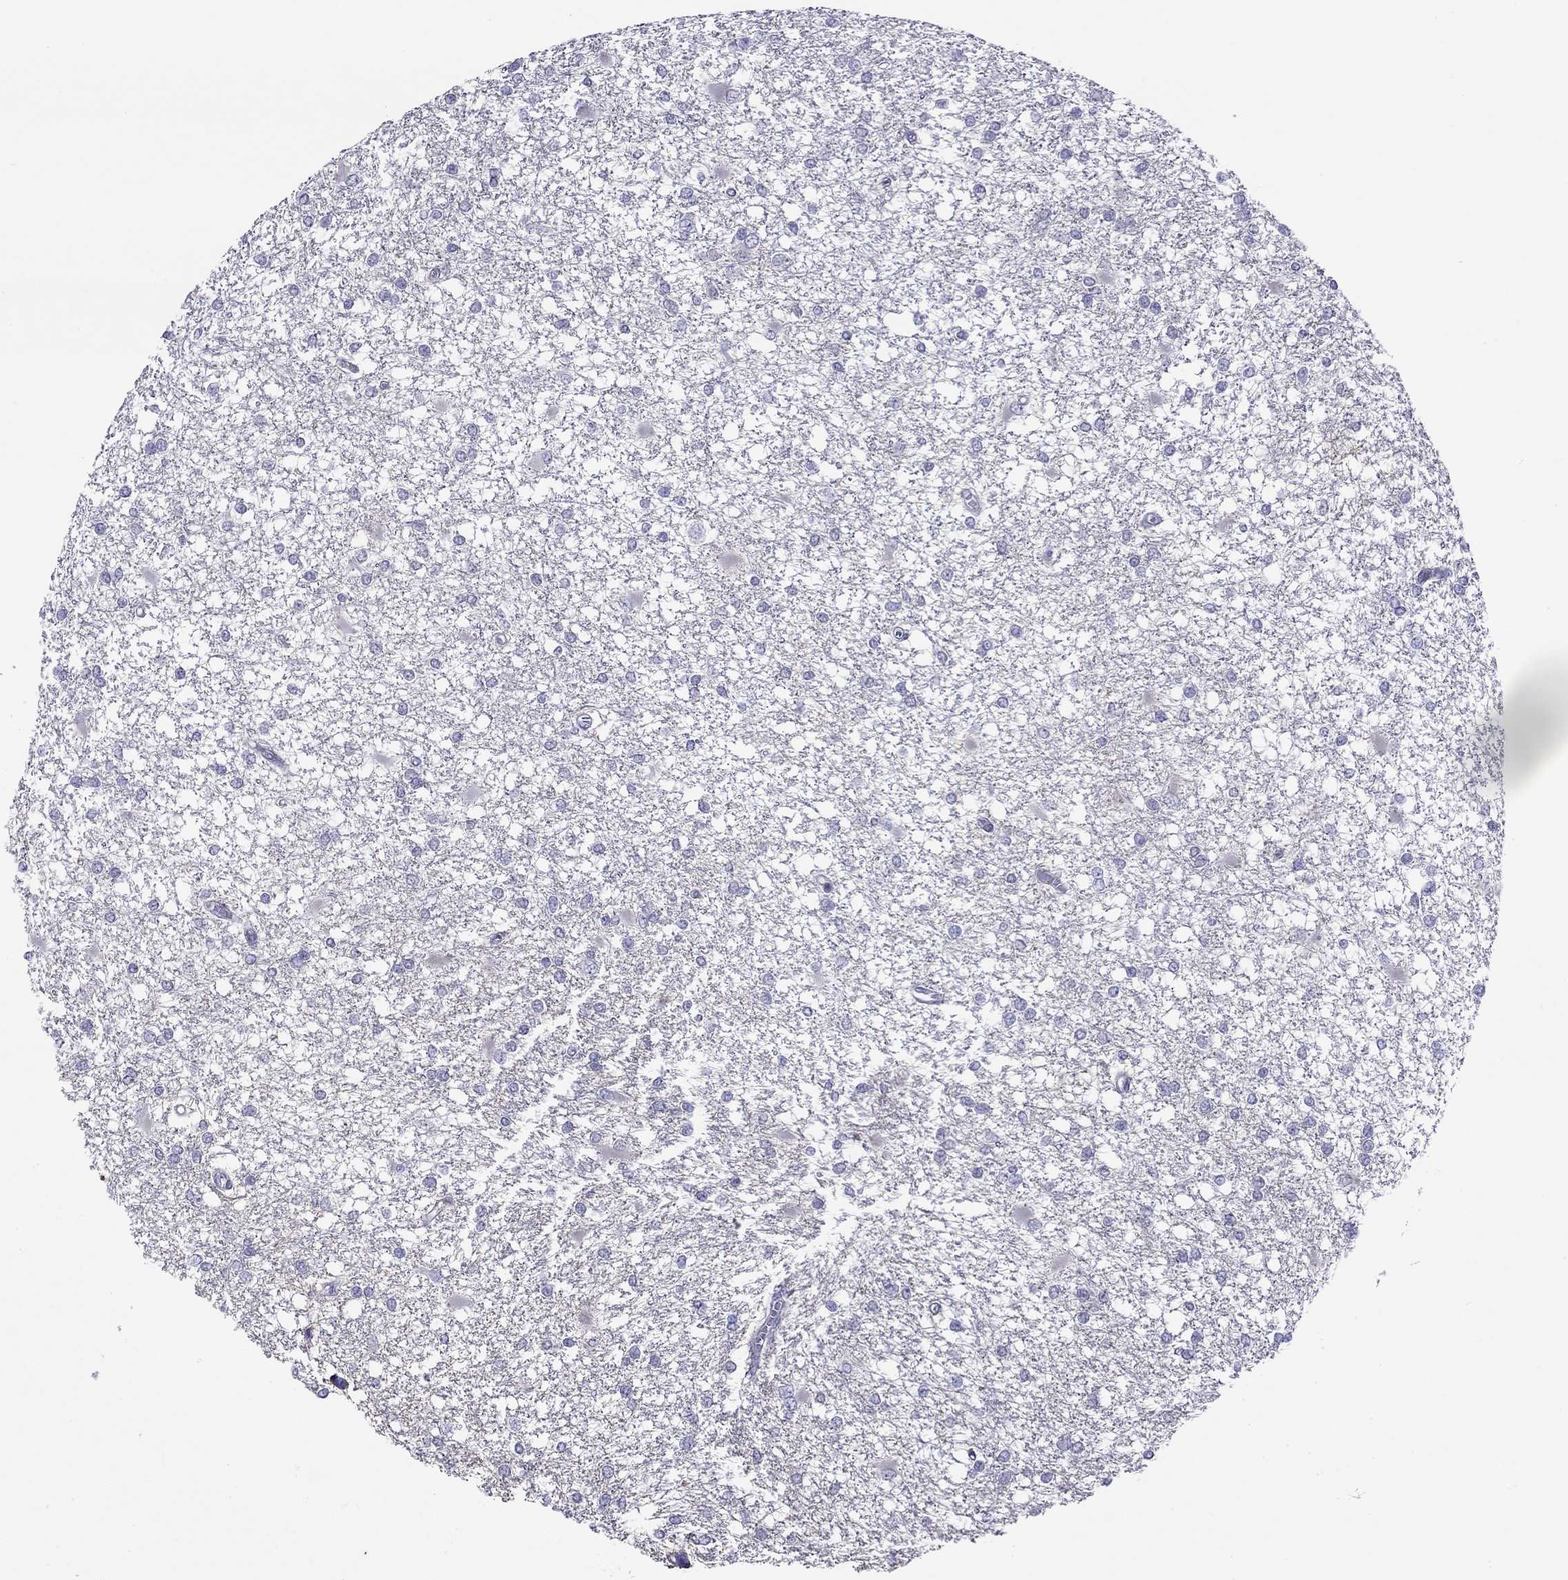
{"staining": {"intensity": "negative", "quantity": "none", "location": "none"}, "tissue": "glioma", "cell_type": "Tumor cells", "image_type": "cancer", "snomed": [{"axis": "morphology", "description": "Glioma, malignant, High grade"}, {"axis": "topography", "description": "Cerebral cortex"}], "caption": "This histopathology image is of glioma stained with IHC to label a protein in brown with the nuclei are counter-stained blue. There is no staining in tumor cells. (DAB (3,3'-diaminobenzidine) IHC visualized using brightfield microscopy, high magnification).", "gene": "SLC46A2", "patient": {"sex": "male", "age": 79}}